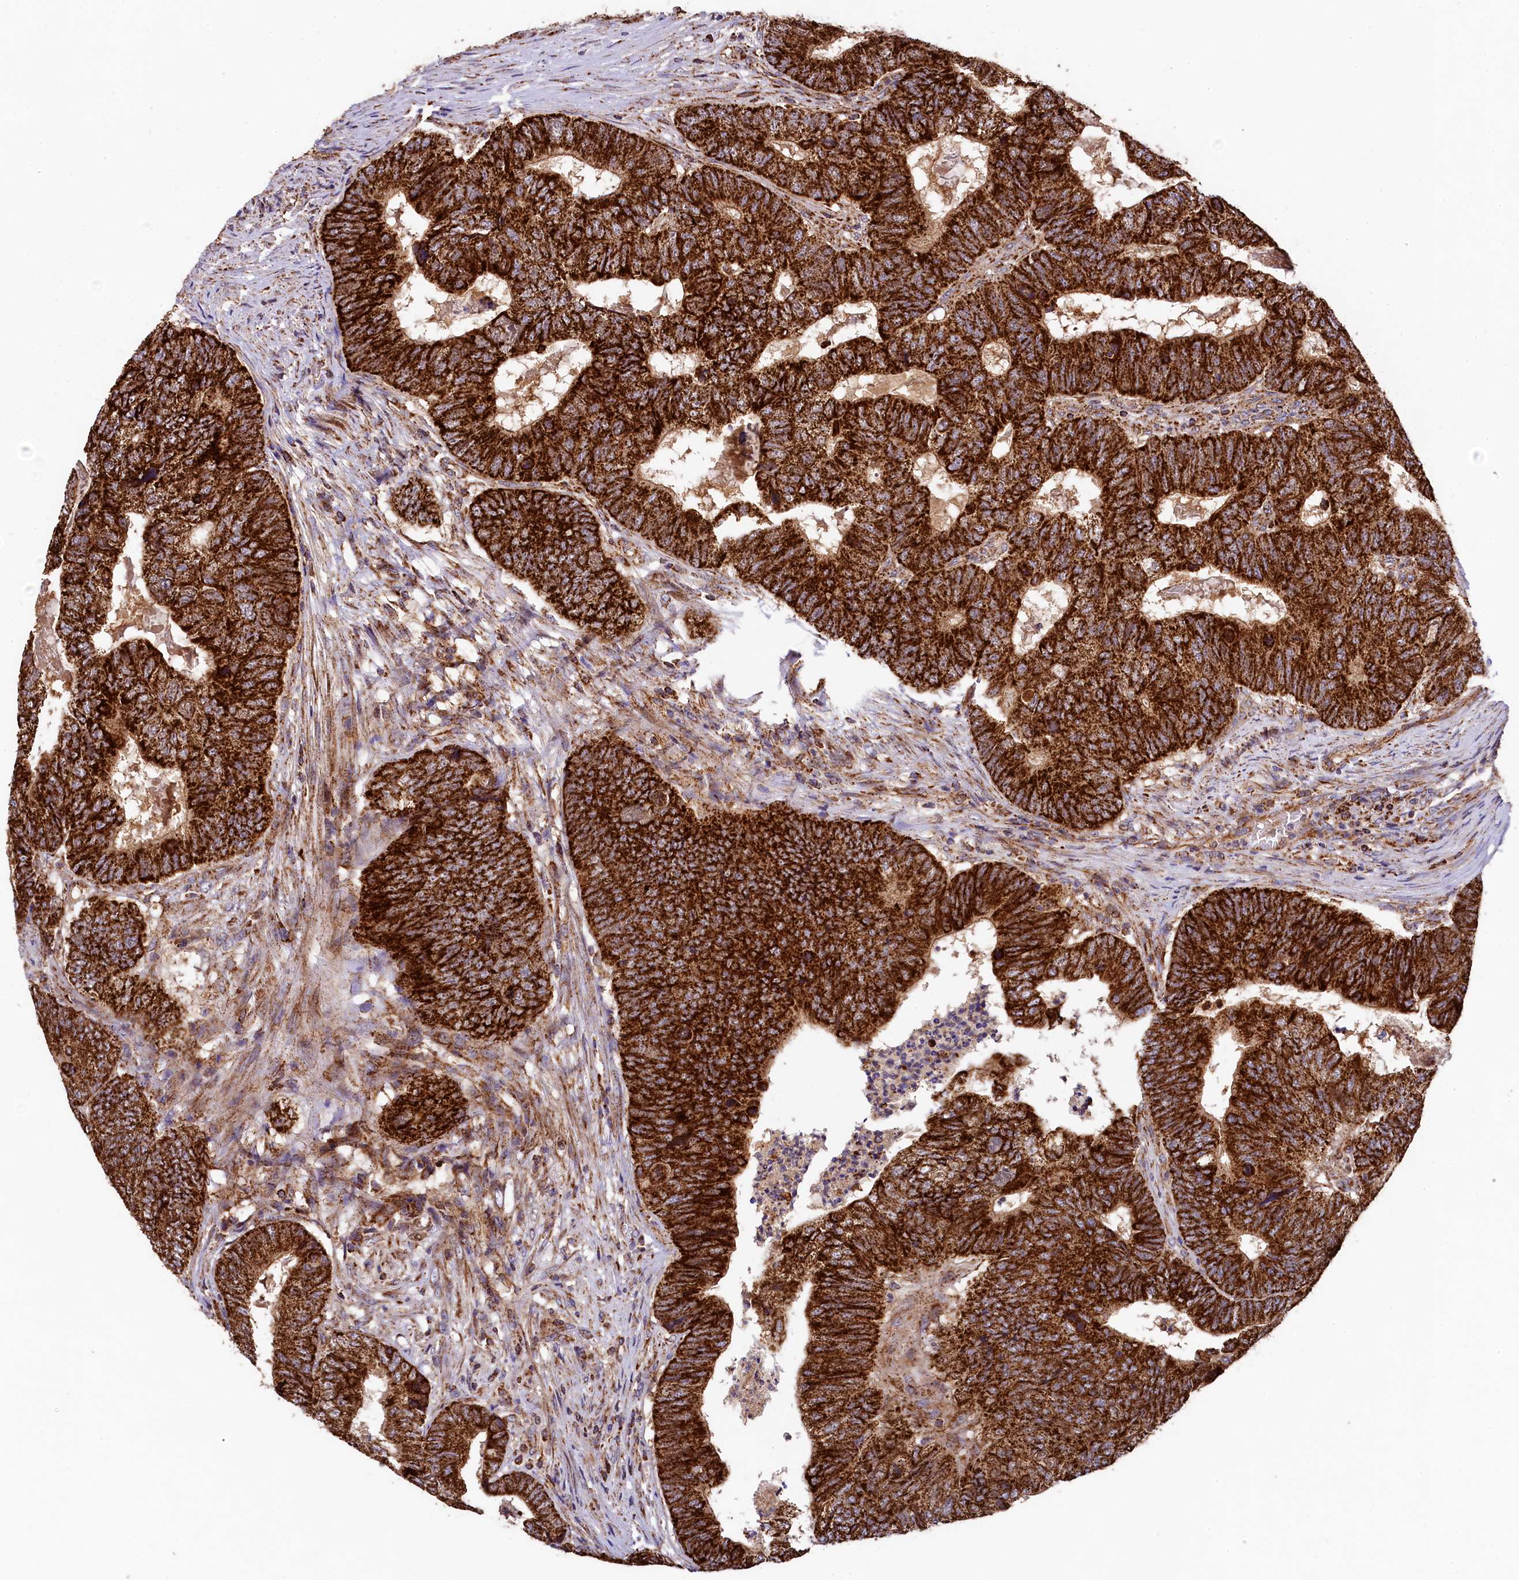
{"staining": {"intensity": "strong", "quantity": ">75%", "location": "cytoplasmic/membranous"}, "tissue": "colorectal cancer", "cell_type": "Tumor cells", "image_type": "cancer", "snomed": [{"axis": "morphology", "description": "Adenocarcinoma, NOS"}, {"axis": "topography", "description": "Colon"}], "caption": "Brown immunohistochemical staining in human adenocarcinoma (colorectal) displays strong cytoplasmic/membranous expression in approximately >75% of tumor cells.", "gene": "CLYBL", "patient": {"sex": "female", "age": 67}}